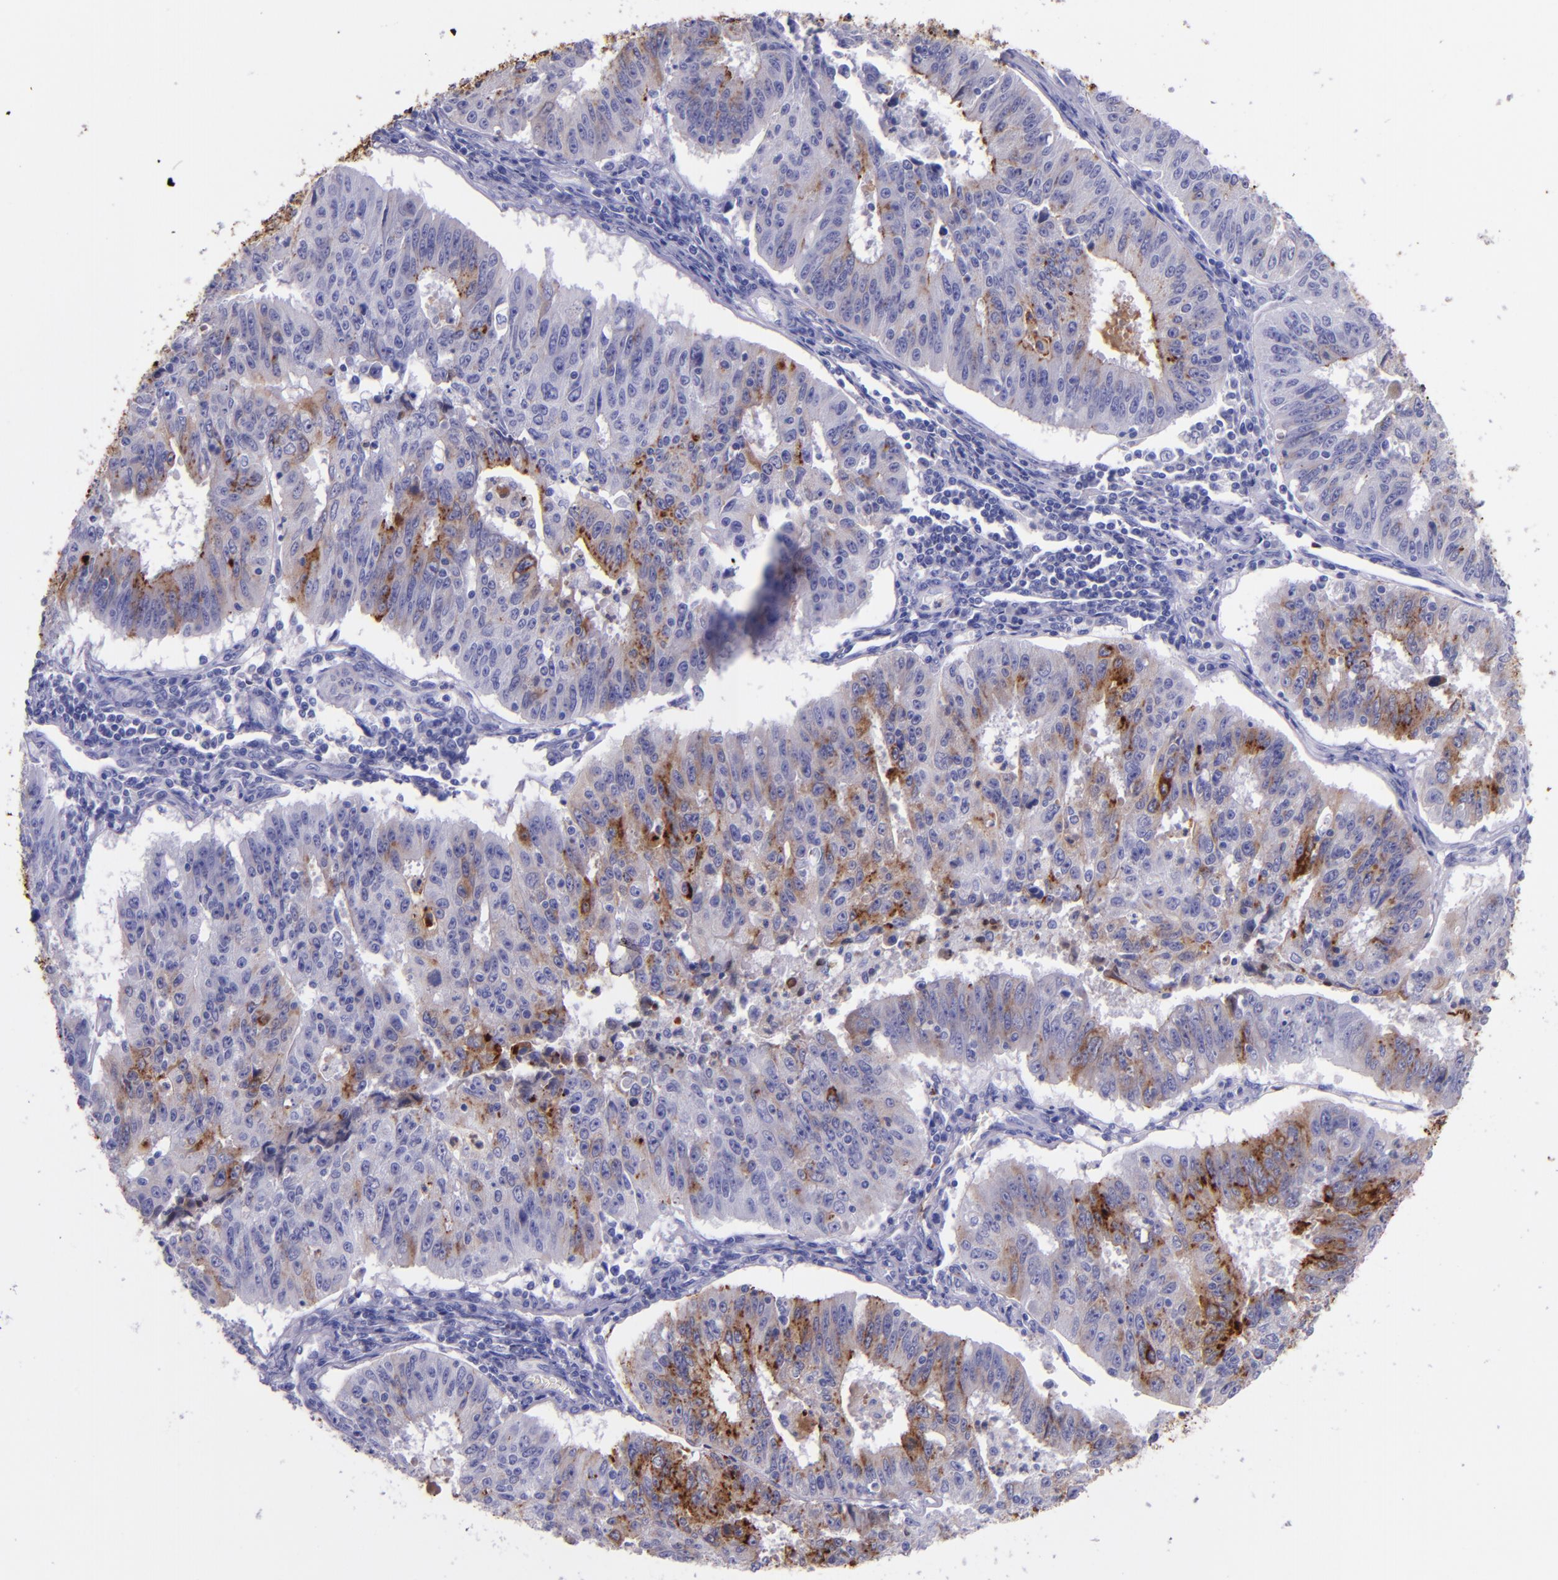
{"staining": {"intensity": "moderate", "quantity": "<25%", "location": "cytoplasmic/membranous"}, "tissue": "endometrial cancer", "cell_type": "Tumor cells", "image_type": "cancer", "snomed": [{"axis": "morphology", "description": "Adenocarcinoma, NOS"}, {"axis": "topography", "description": "Endometrium"}], "caption": "A brown stain labels moderate cytoplasmic/membranous expression of a protein in human endometrial cancer (adenocarcinoma) tumor cells. The staining was performed using DAB, with brown indicating positive protein expression. Nuclei are stained blue with hematoxylin.", "gene": "SLPI", "patient": {"sex": "female", "age": 42}}